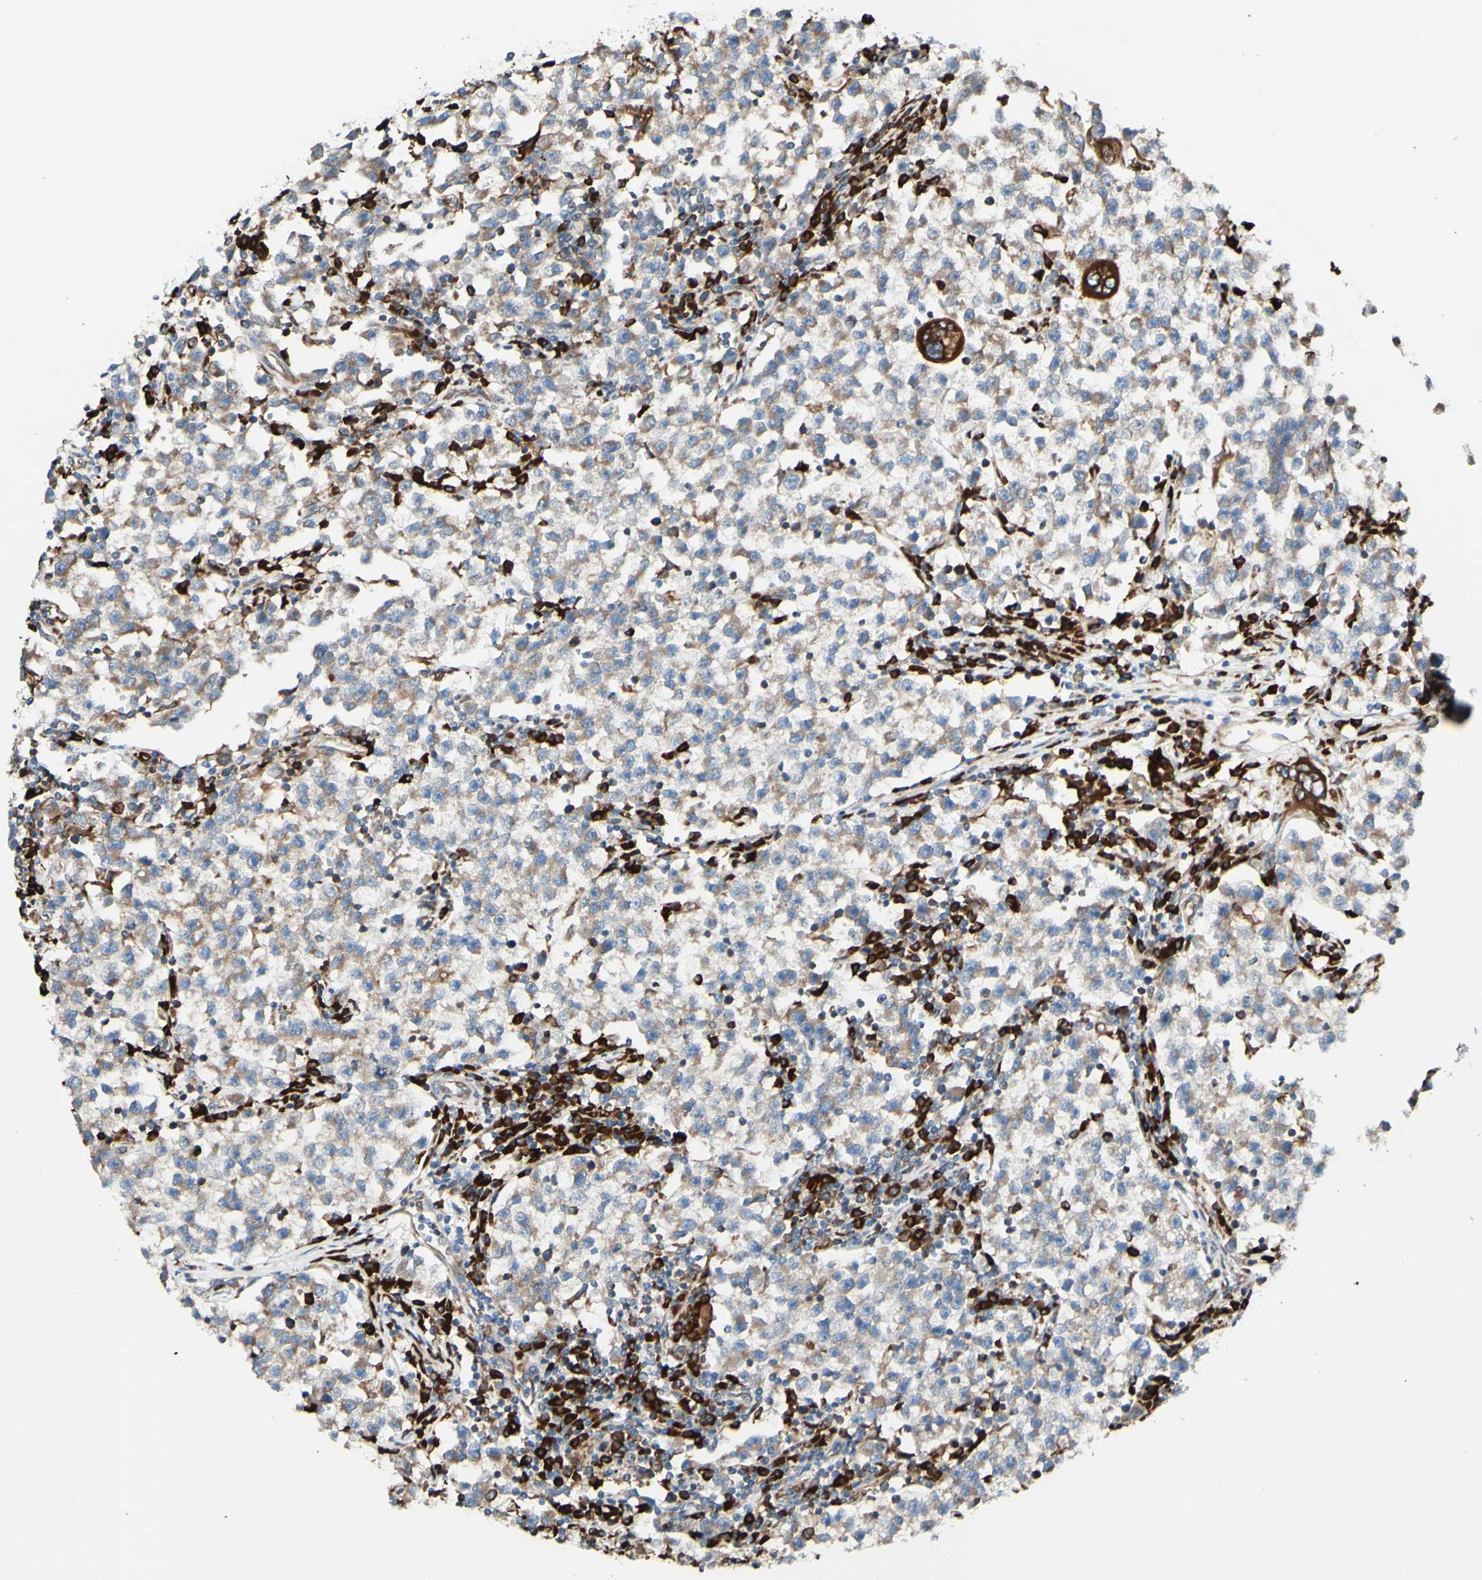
{"staining": {"intensity": "weak", "quantity": ">75%", "location": "cytoplasmic/membranous"}, "tissue": "testis cancer", "cell_type": "Tumor cells", "image_type": "cancer", "snomed": [{"axis": "morphology", "description": "Seminoma, NOS"}, {"axis": "topography", "description": "Testis"}], "caption": "This is a histology image of IHC staining of testis cancer (seminoma), which shows weak positivity in the cytoplasmic/membranous of tumor cells.", "gene": "DNAJB11", "patient": {"sex": "male", "age": 22}}